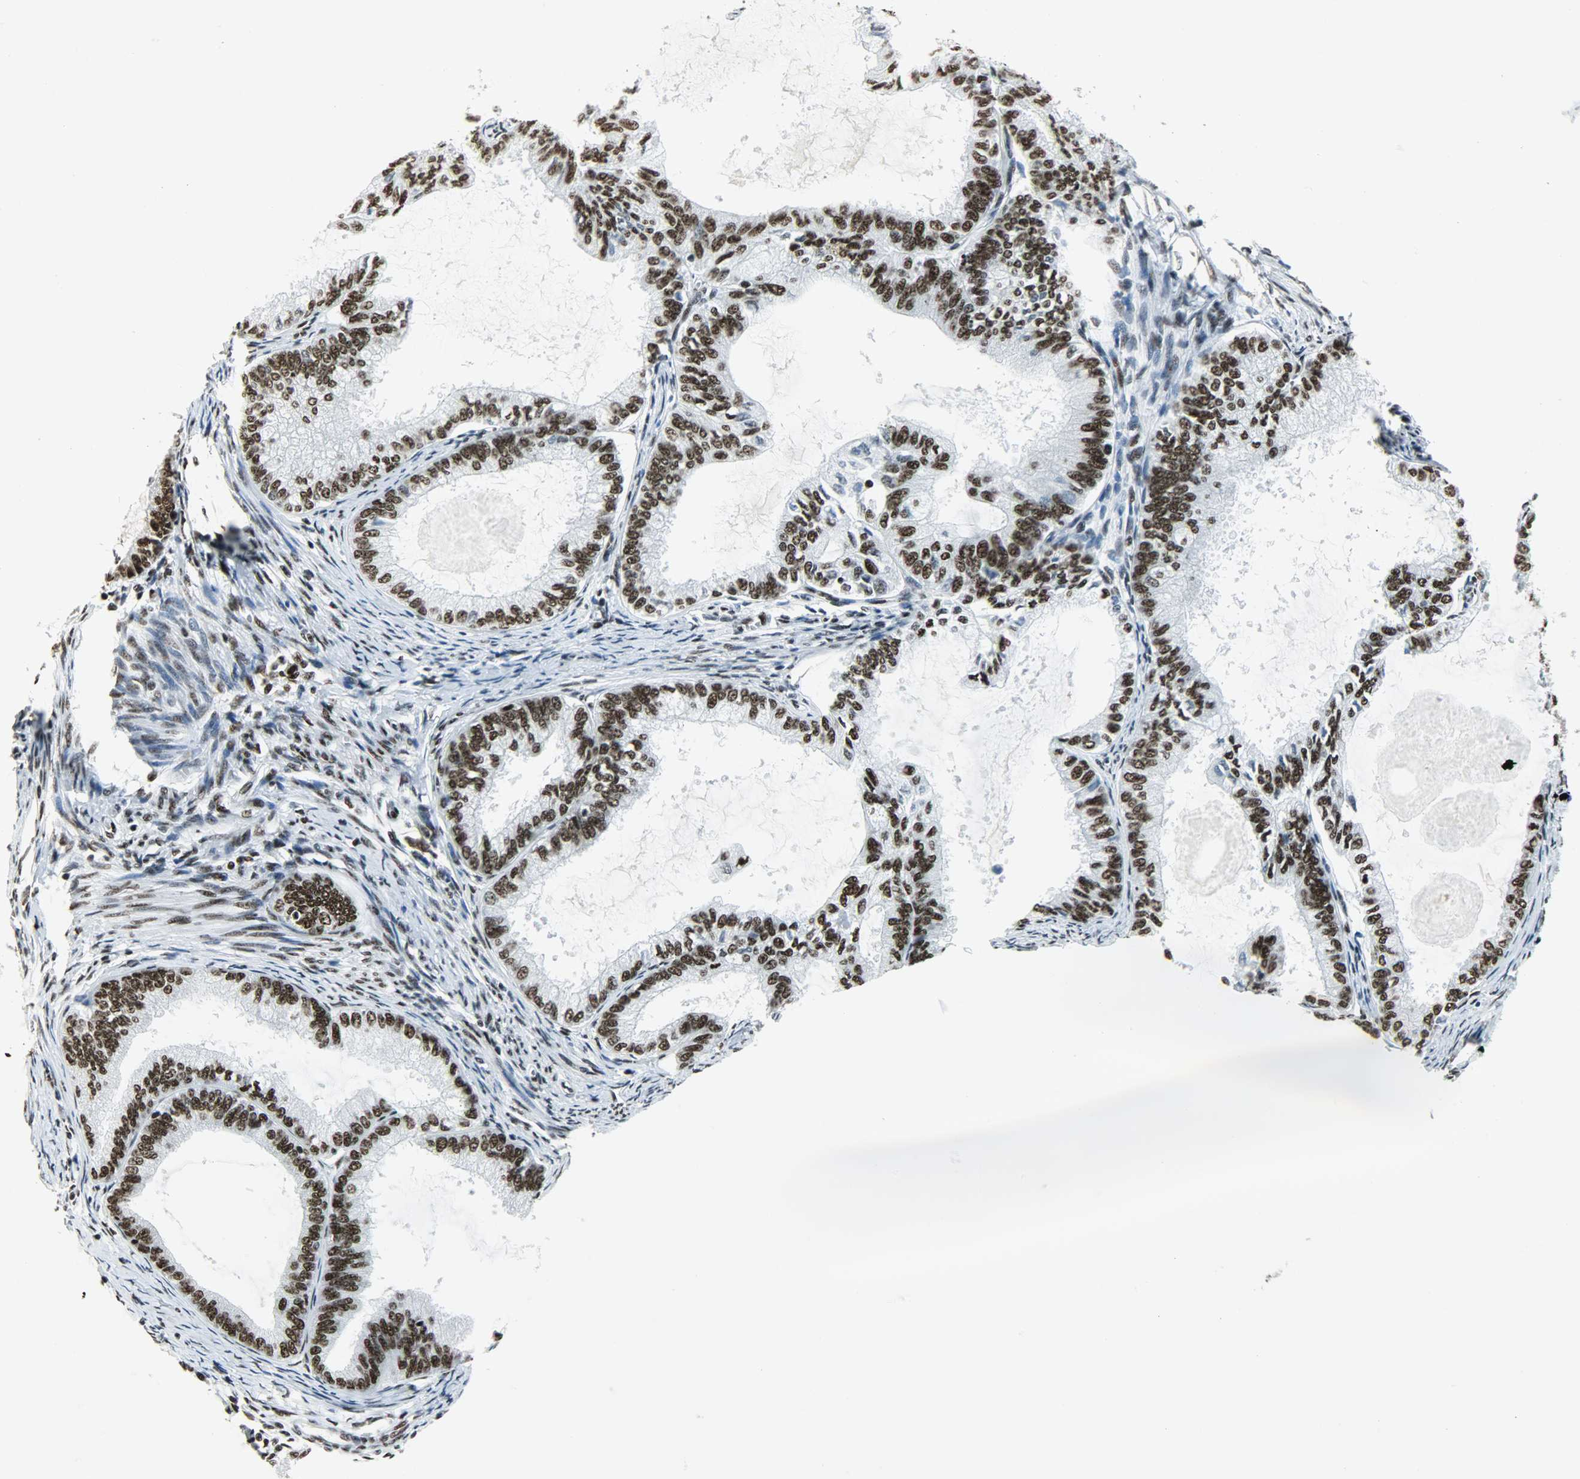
{"staining": {"intensity": "strong", "quantity": ">75%", "location": "nuclear"}, "tissue": "endometrial cancer", "cell_type": "Tumor cells", "image_type": "cancer", "snomed": [{"axis": "morphology", "description": "Adenocarcinoma, NOS"}, {"axis": "topography", "description": "Endometrium"}], "caption": "Approximately >75% of tumor cells in human adenocarcinoma (endometrial) show strong nuclear protein staining as visualized by brown immunohistochemical staining.", "gene": "SNRPA", "patient": {"sex": "female", "age": 86}}